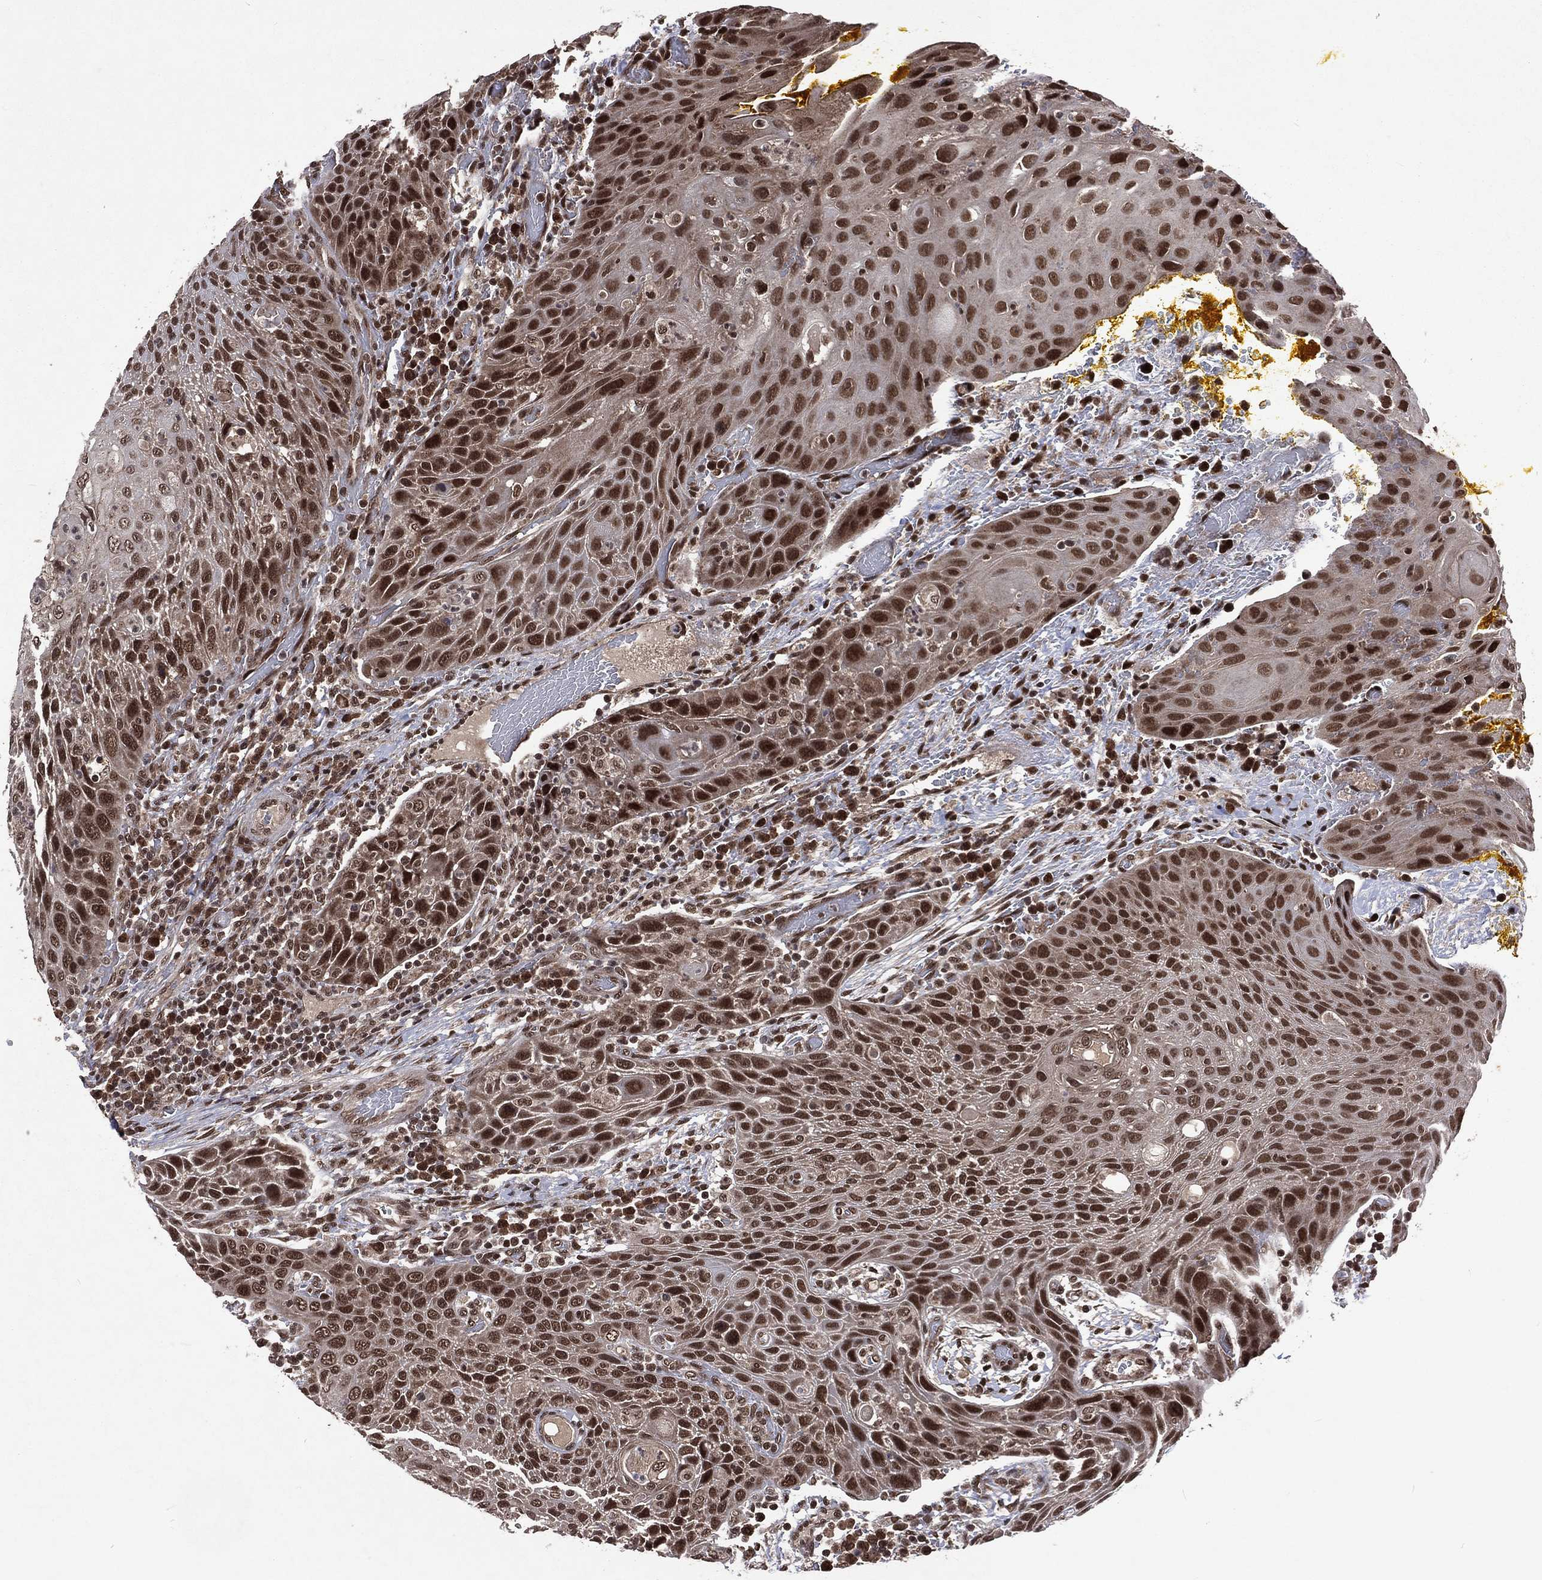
{"staining": {"intensity": "strong", "quantity": ">75%", "location": "nuclear"}, "tissue": "head and neck cancer", "cell_type": "Tumor cells", "image_type": "cancer", "snomed": [{"axis": "morphology", "description": "Squamous cell carcinoma, NOS"}, {"axis": "topography", "description": "Head-Neck"}], "caption": "Protein expression analysis of human head and neck cancer reveals strong nuclear staining in approximately >75% of tumor cells.", "gene": "DMAP1", "patient": {"sex": "male", "age": 69}}